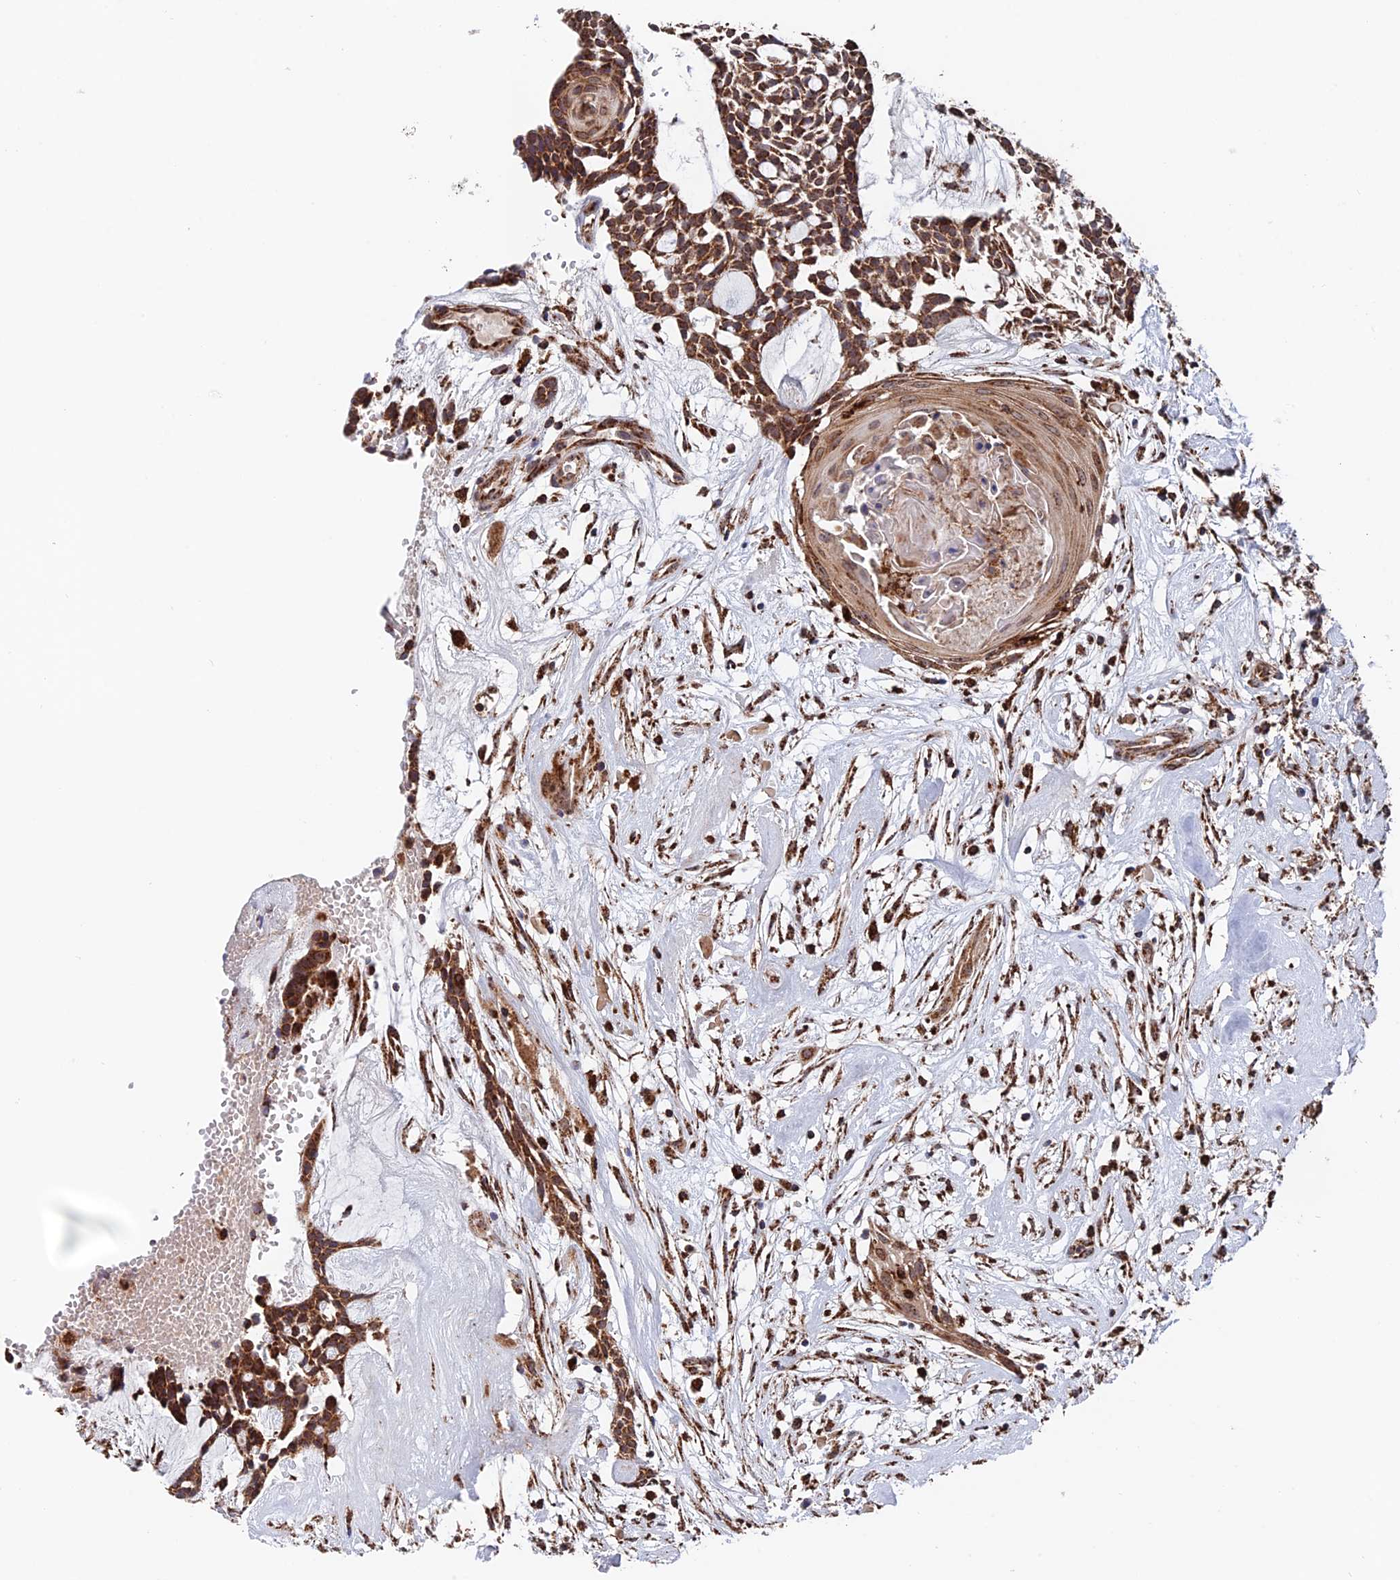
{"staining": {"intensity": "moderate", "quantity": ">75%", "location": "cytoplasmic/membranous"}, "tissue": "head and neck cancer", "cell_type": "Tumor cells", "image_type": "cancer", "snomed": [{"axis": "morphology", "description": "Adenocarcinoma, NOS"}, {"axis": "topography", "description": "Subcutis"}, {"axis": "topography", "description": "Head-Neck"}], "caption": "IHC of human head and neck cancer (adenocarcinoma) exhibits medium levels of moderate cytoplasmic/membranous staining in approximately >75% of tumor cells.", "gene": "DTYMK", "patient": {"sex": "female", "age": 73}}